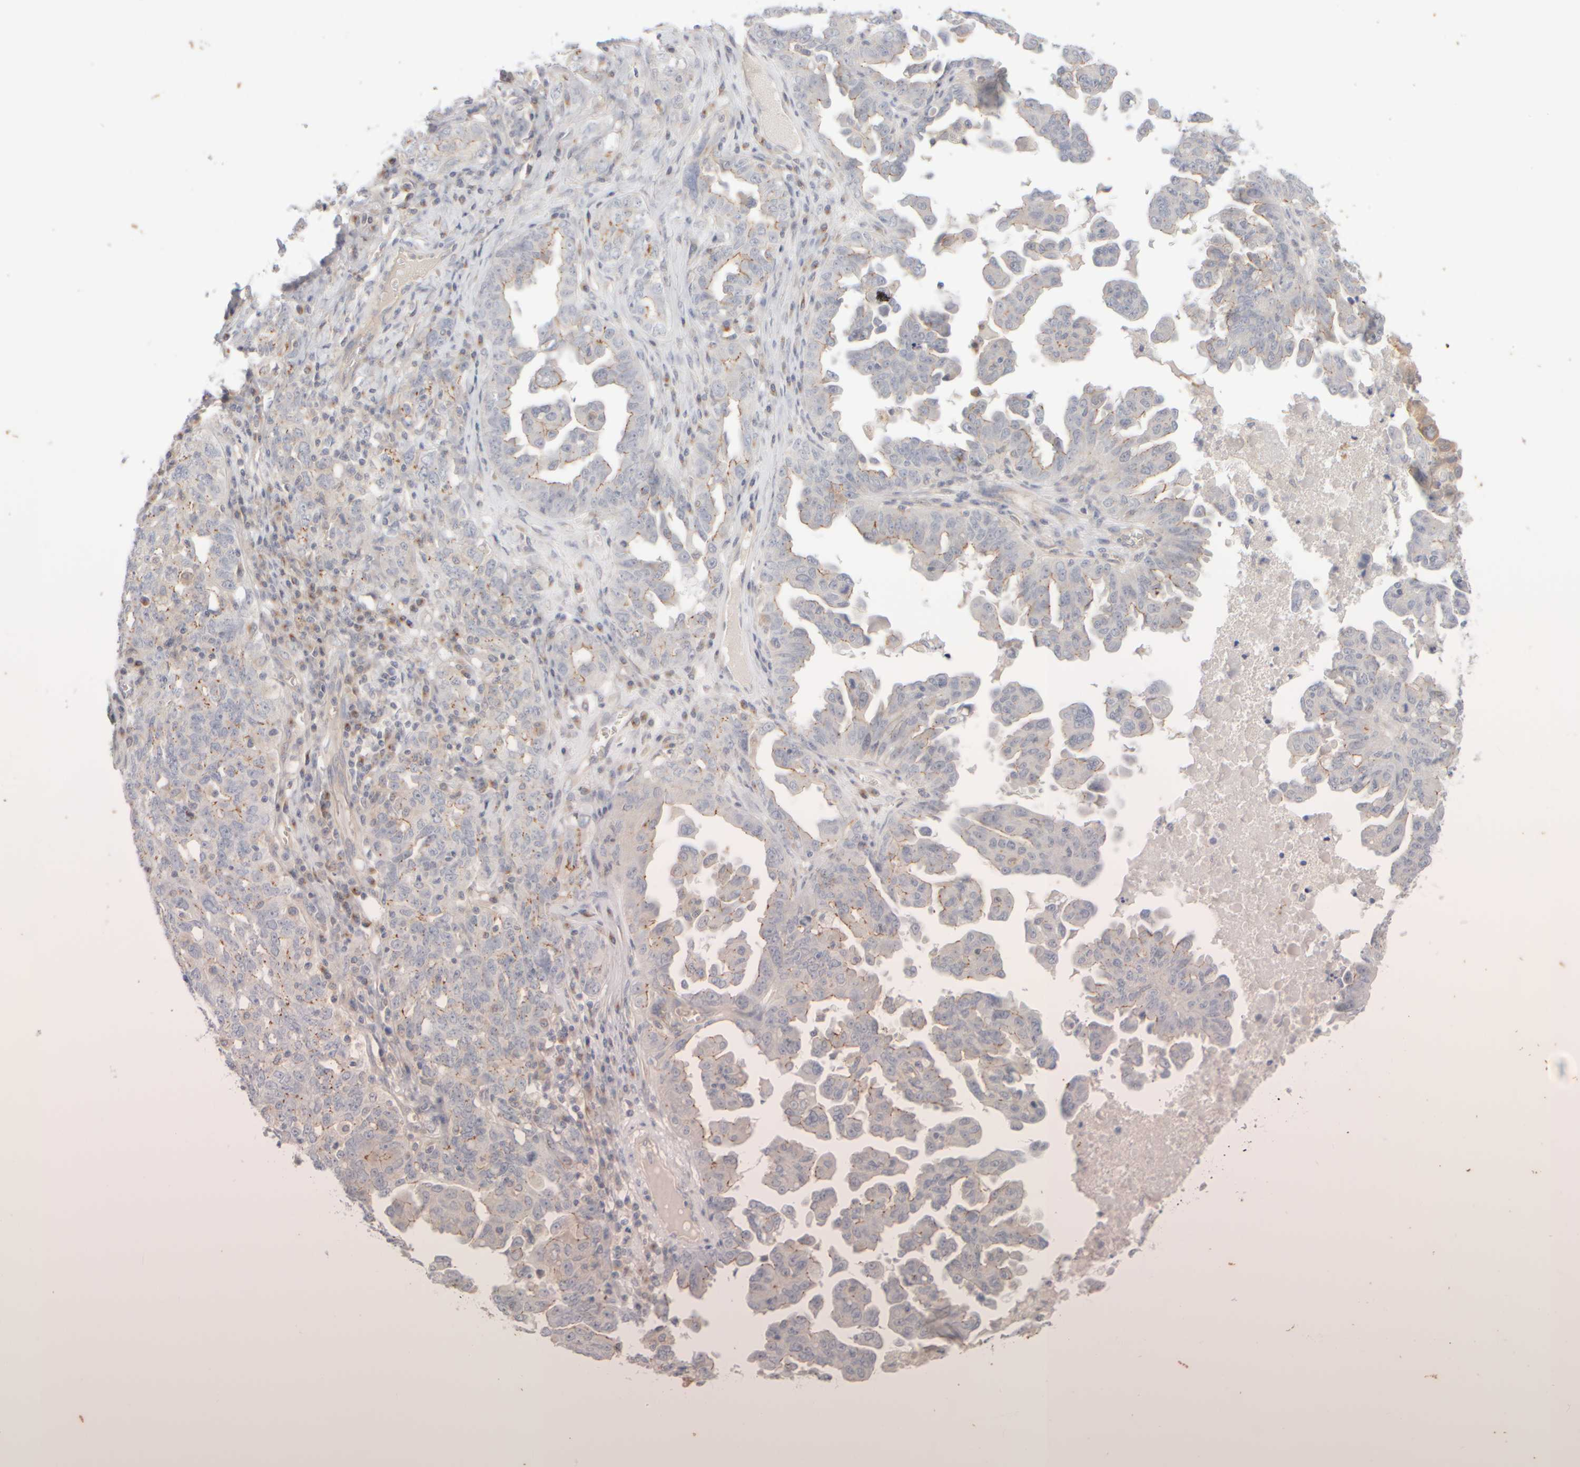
{"staining": {"intensity": "negative", "quantity": "none", "location": "none"}, "tissue": "ovarian cancer", "cell_type": "Tumor cells", "image_type": "cancer", "snomed": [{"axis": "morphology", "description": "Carcinoma, endometroid"}, {"axis": "topography", "description": "Ovary"}], "caption": "Tumor cells show no significant protein expression in ovarian endometroid carcinoma.", "gene": "GOPC", "patient": {"sex": "female", "age": 62}}